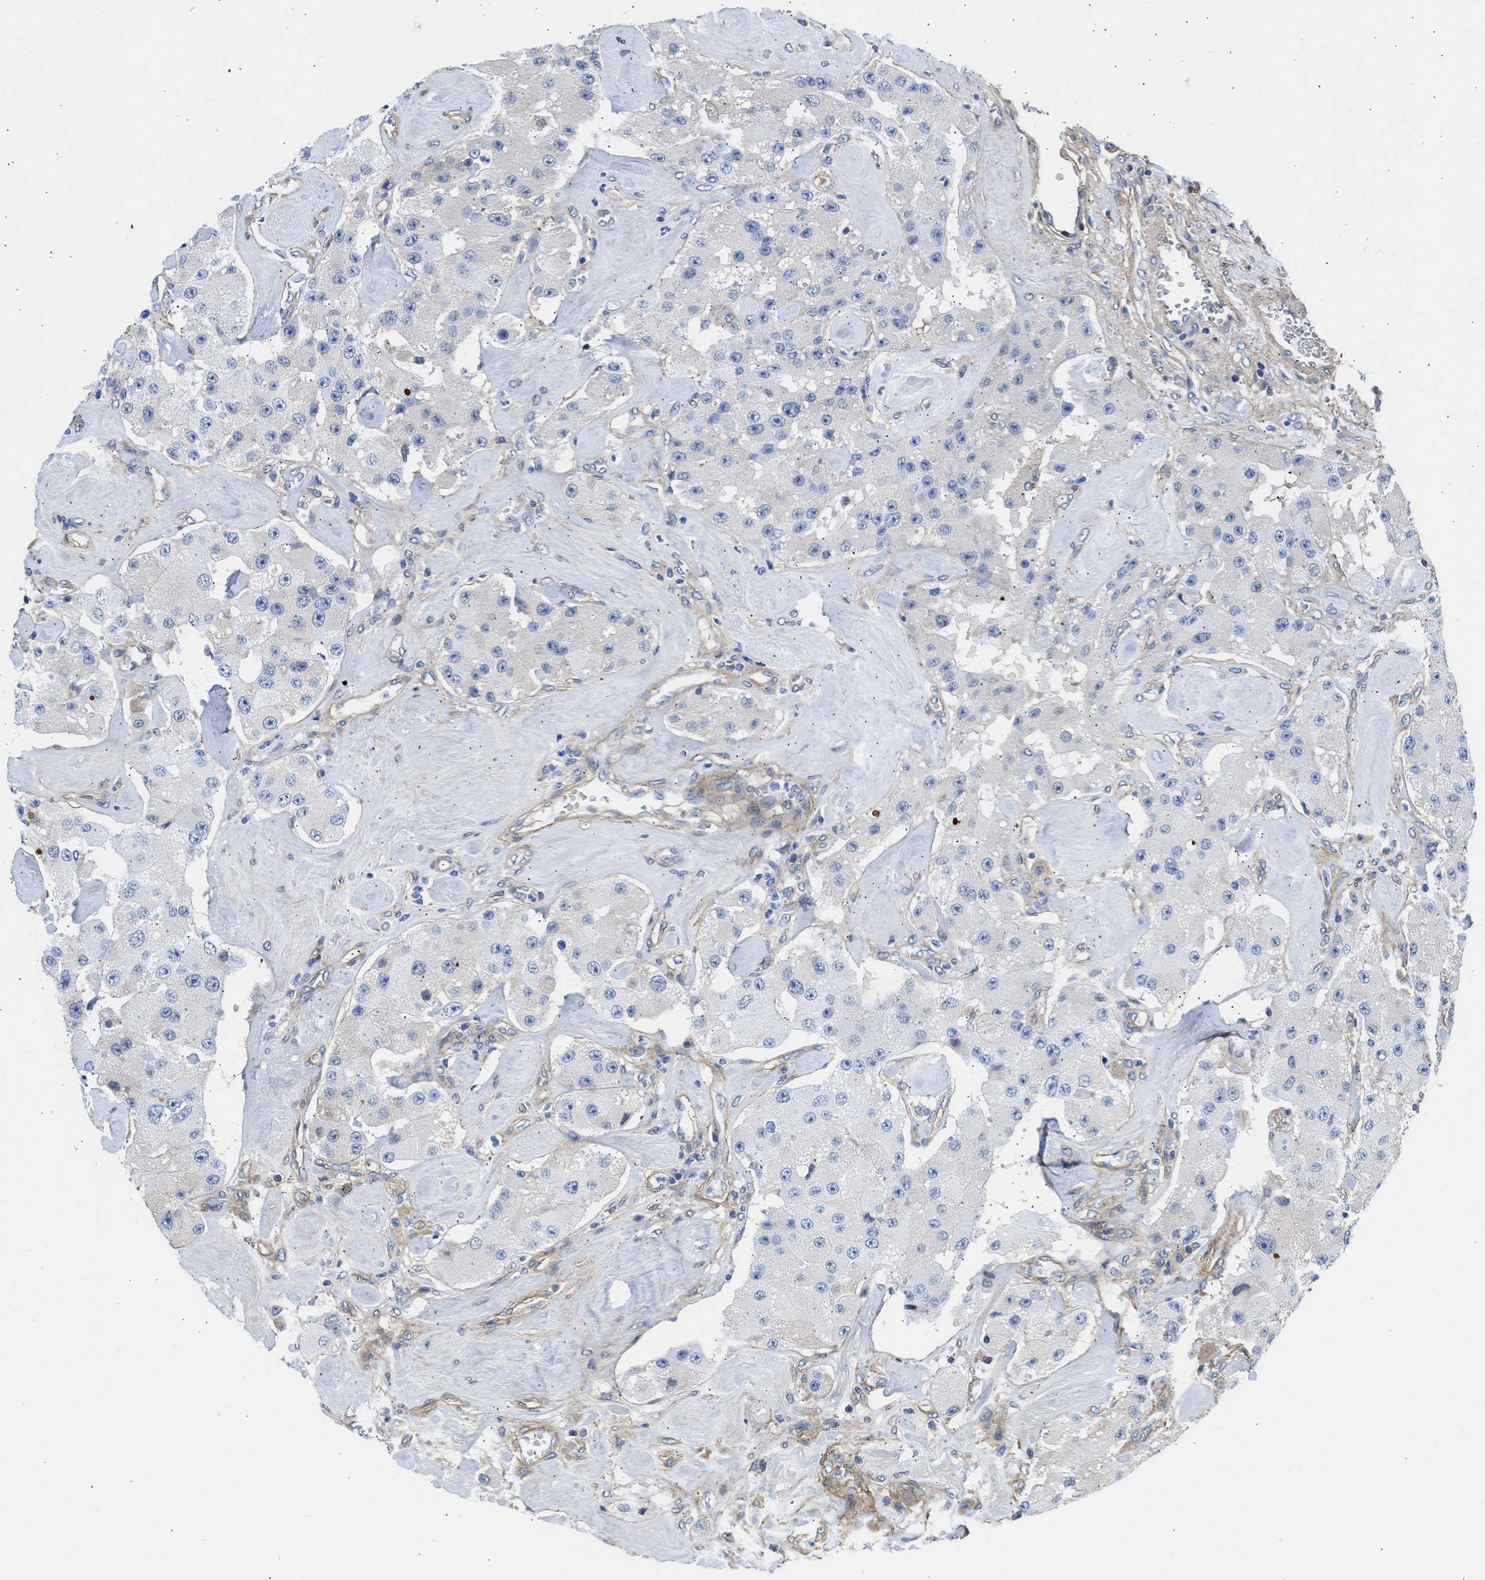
{"staining": {"intensity": "negative", "quantity": "none", "location": "none"}, "tissue": "carcinoid", "cell_type": "Tumor cells", "image_type": "cancer", "snomed": [{"axis": "morphology", "description": "Carcinoid, malignant, NOS"}, {"axis": "topography", "description": "Pancreas"}], "caption": "Immunohistochemical staining of human malignant carcinoid reveals no significant expression in tumor cells.", "gene": "MAS1L", "patient": {"sex": "male", "age": 41}}